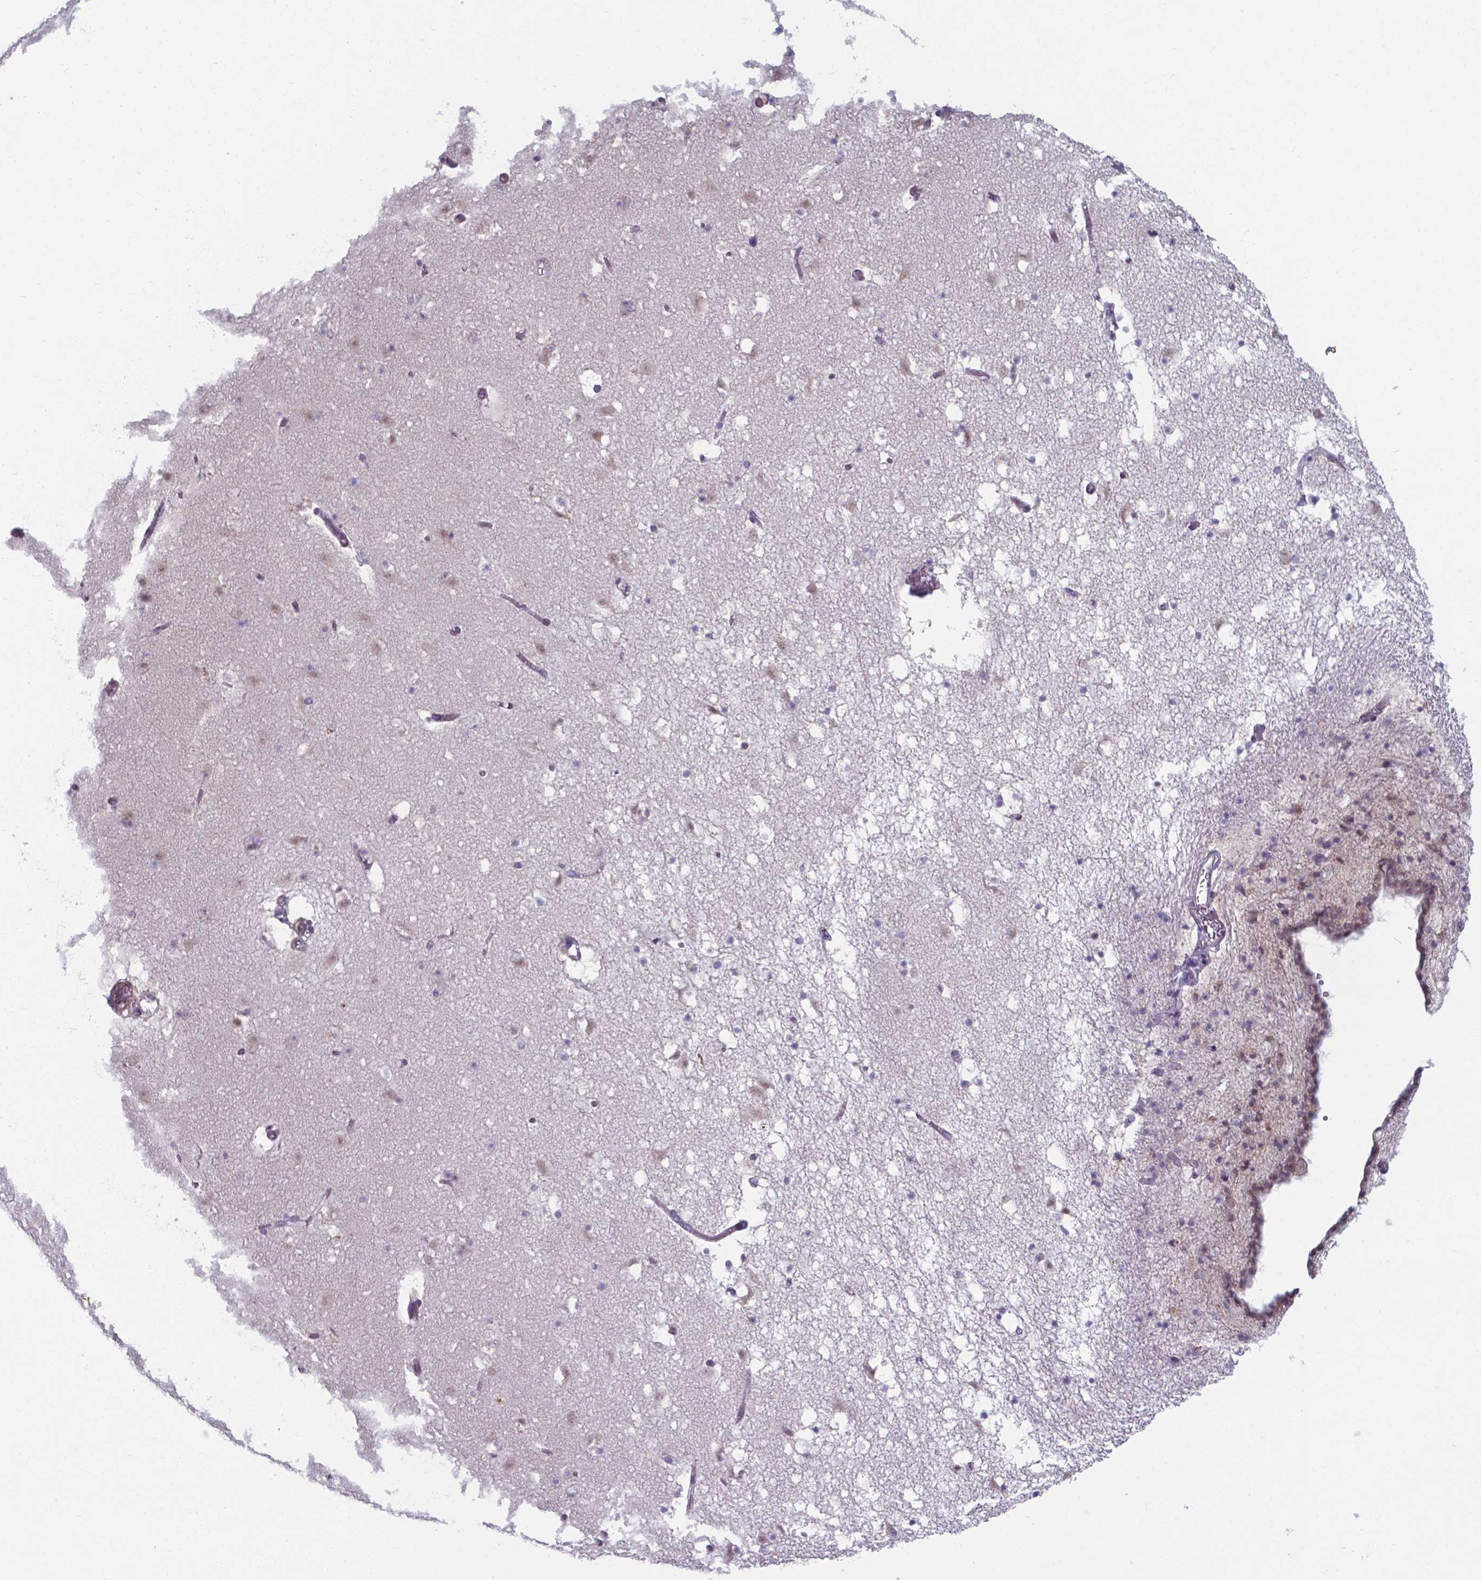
{"staining": {"intensity": "negative", "quantity": "none", "location": "none"}, "tissue": "caudate", "cell_type": "Glial cells", "image_type": "normal", "snomed": [{"axis": "morphology", "description": "Normal tissue, NOS"}, {"axis": "topography", "description": "Lateral ventricle wall"}], "caption": "Glial cells are negative for protein expression in normal human caudate. (DAB (3,3'-diaminobenzidine) immunohistochemistry (IHC) visualized using brightfield microscopy, high magnification).", "gene": "AP5B1", "patient": {"sex": "female", "age": 42}}